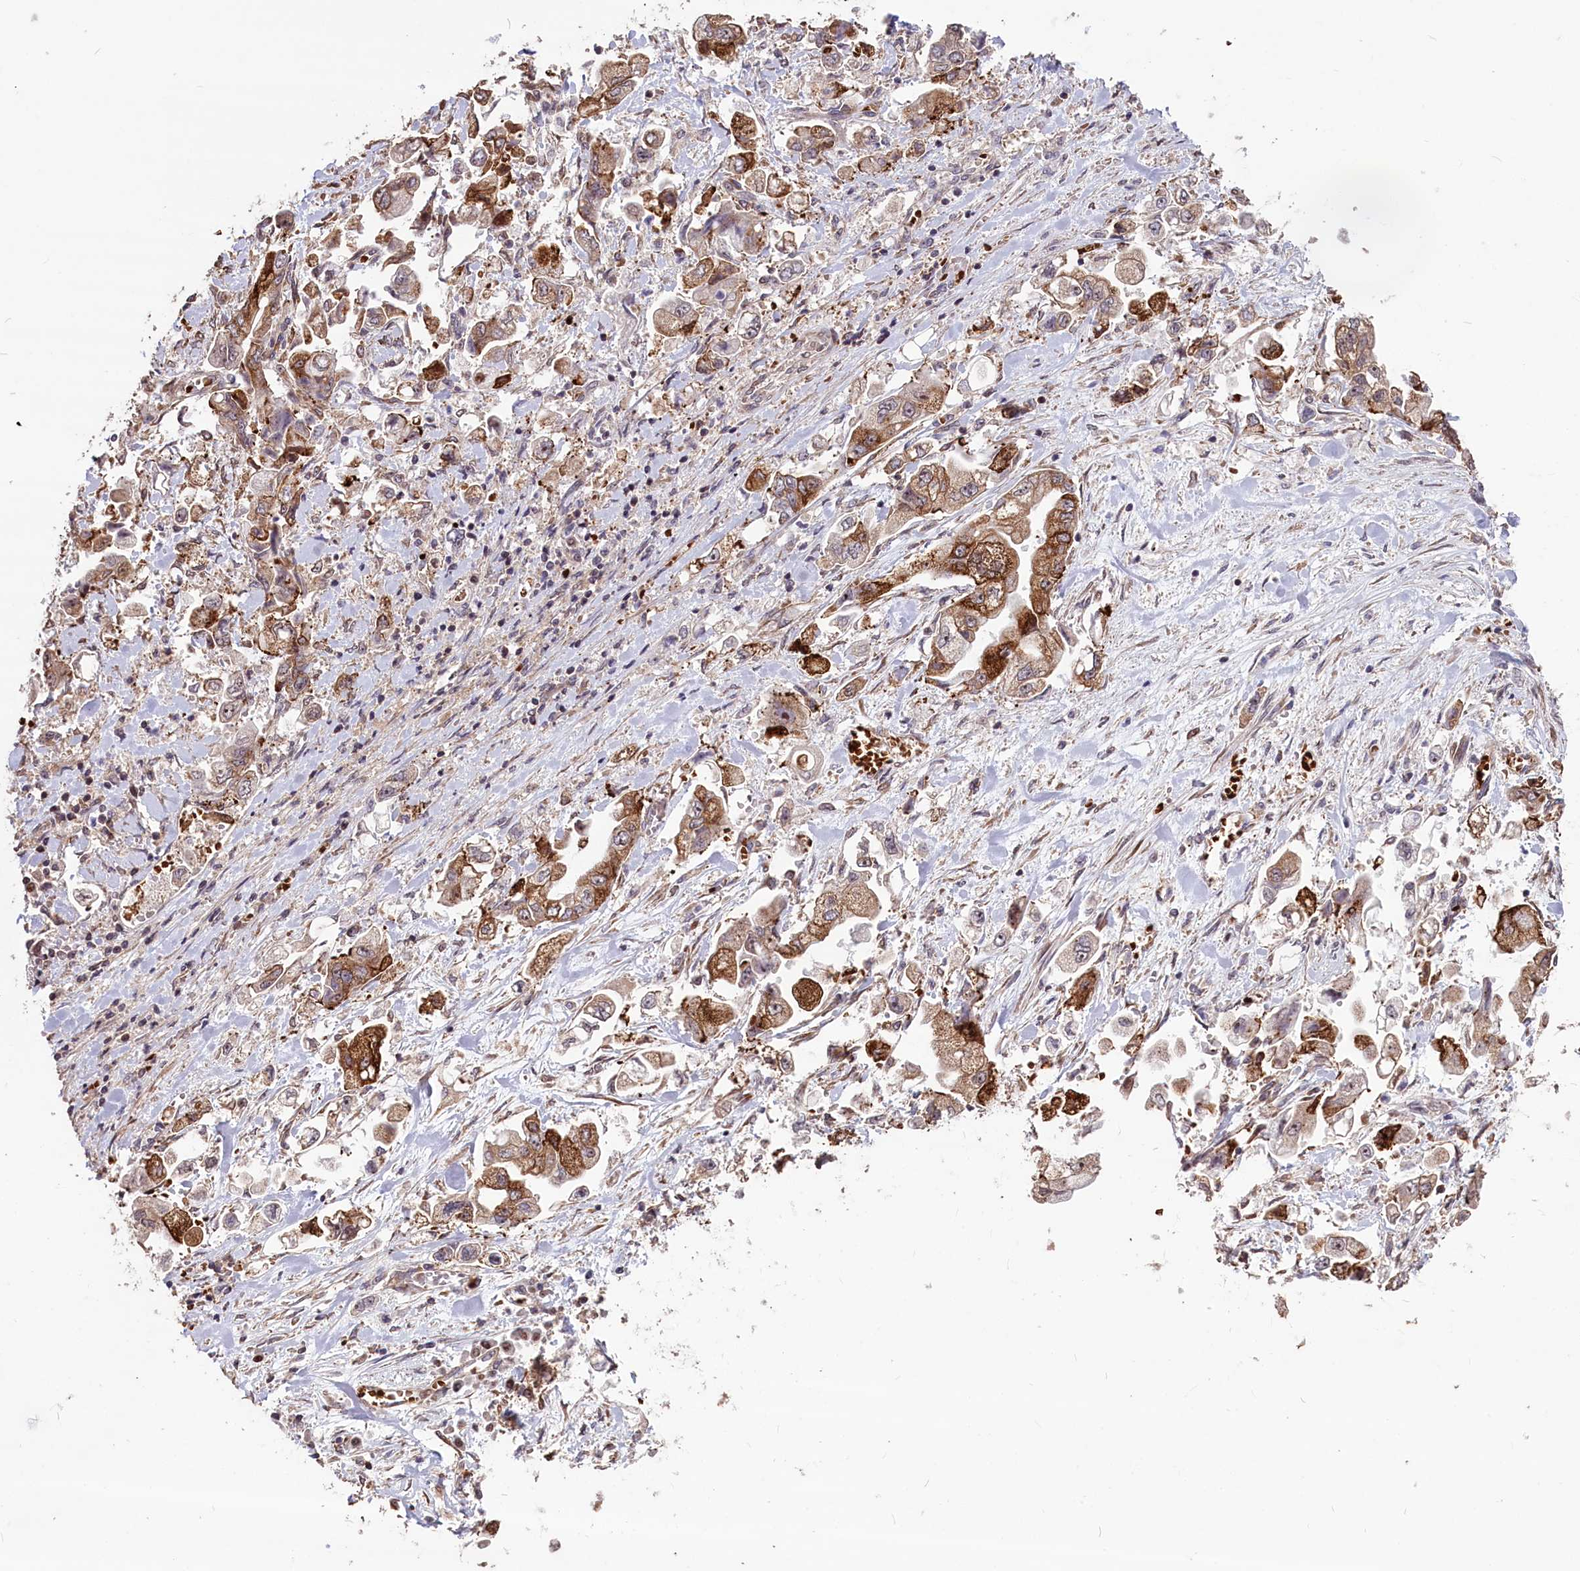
{"staining": {"intensity": "strong", "quantity": "25%-75%", "location": "cytoplasmic/membranous"}, "tissue": "stomach cancer", "cell_type": "Tumor cells", "image_type": "cancer", "snomed": [{"axis": "morphology", "description": "Adenocarcinoma, NOS"}, {"axis": "topography", "description": "Stomach"}], "caption": "Strong cytoplasmic/membranous staining is identified in approximately 25%-75% of tumor cells in stomach cancer (adenocarcinoma). The protein of interest is shown in brown color, while the nuclei are stained blue.", "gene": "SHFL", "patient": {"sex": "male", "age": 62}}